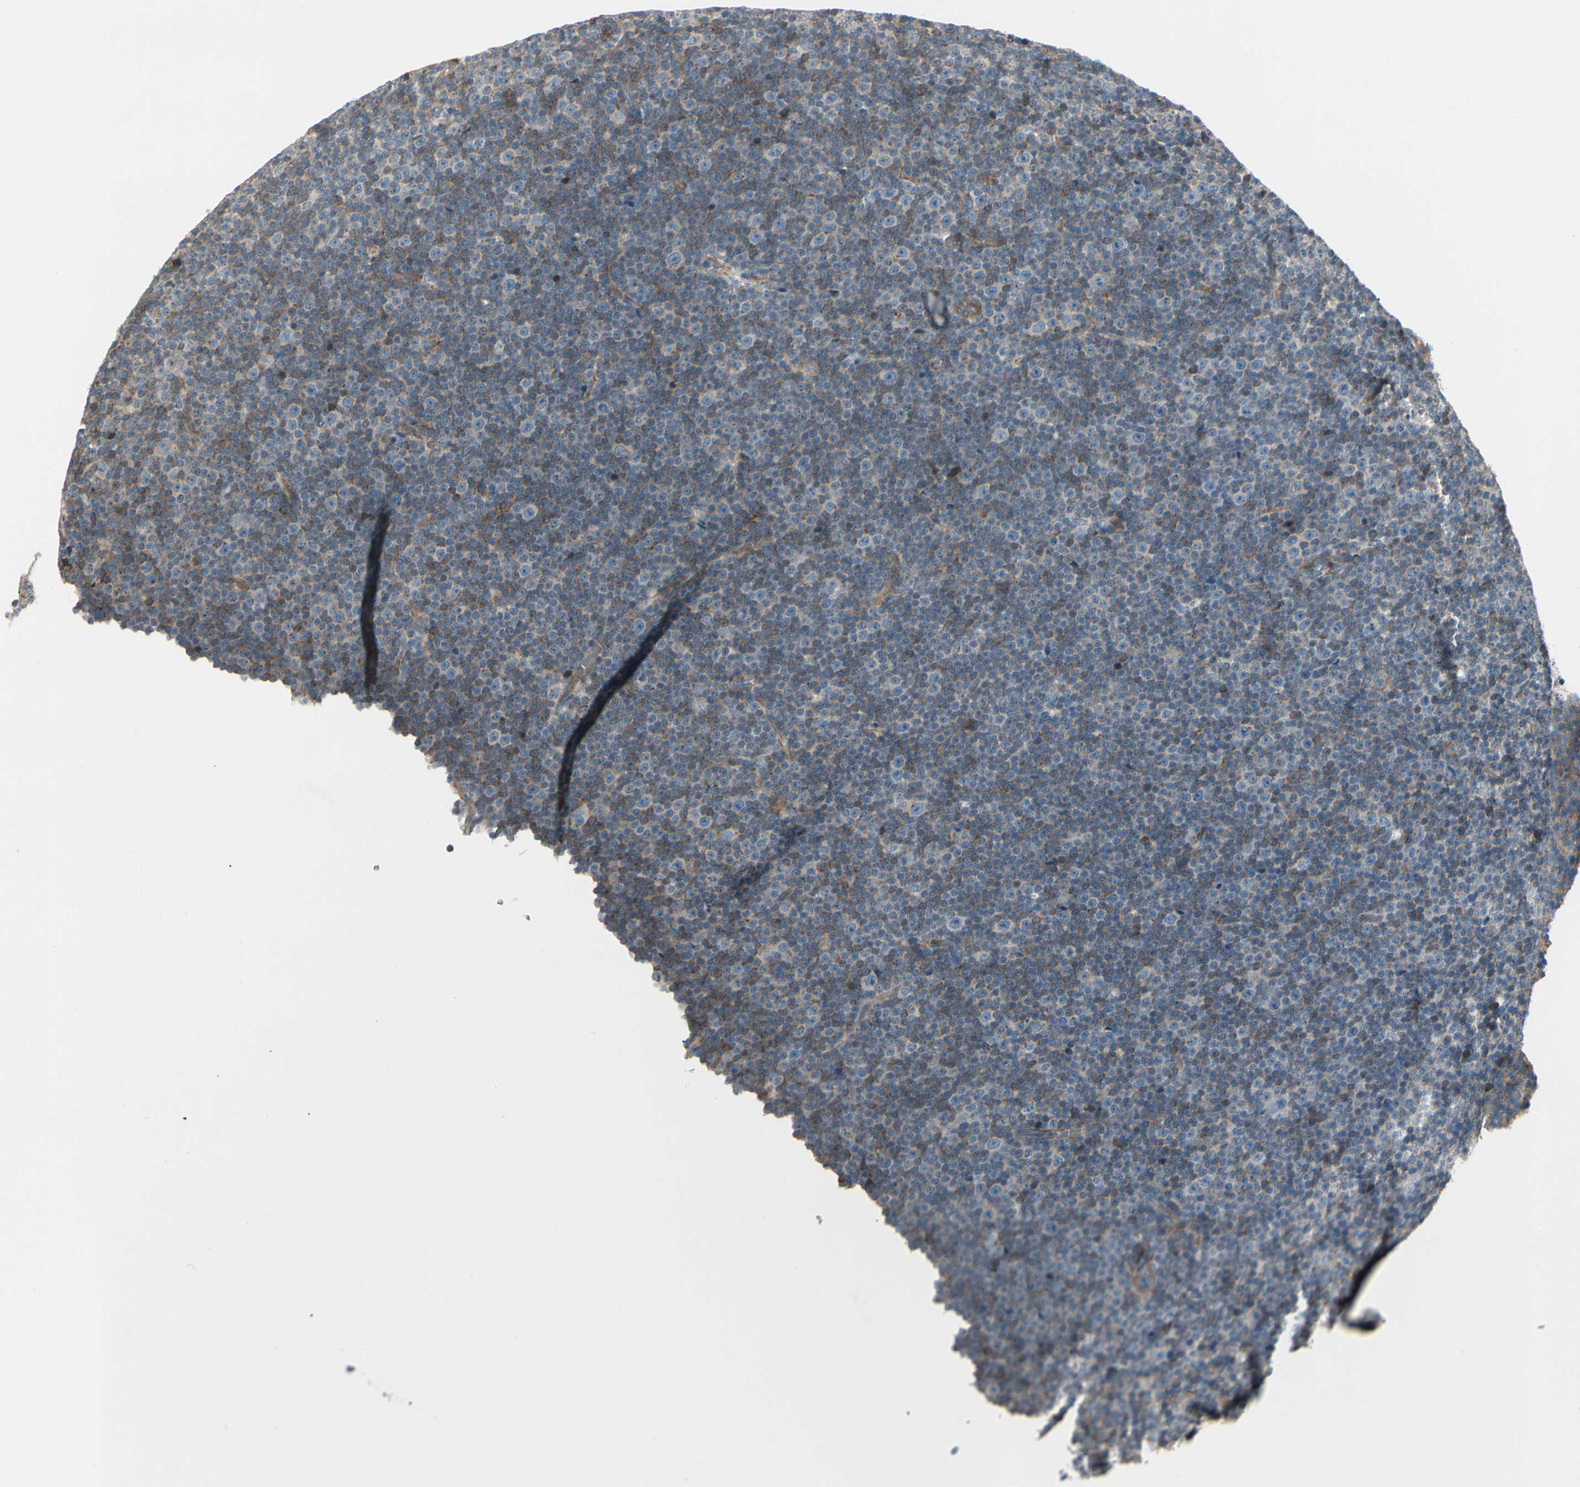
{"staining": {"intensity": "weak", "quantity": "25%-75%", "location": "cytoplasmic/membranous"}, "tissue": "lymphoma", "cell_type": "Tumor cells", "image_type": "cancer", "snomed": [{"axis": "morphology", "description": "Malignant lymphoma, non-Hodgkin's type, Low grade"}, {"axis": "topography", "description": "Lymph node"}], "caption": "The image reveals staining of low-grade malignant lymphoma, non-Hodgkin's type, revealing weak cytoplasmic/membranous protein positivity (brown color) within tumor cells. (Stains: DAB (3,3'-diaminobenzidine) in brown, nuclei in blue, Microscopy: brightfield microscopy at high magnification).", "gene": "ABCA3", "patient": {"sex": "female", "age": 67}}